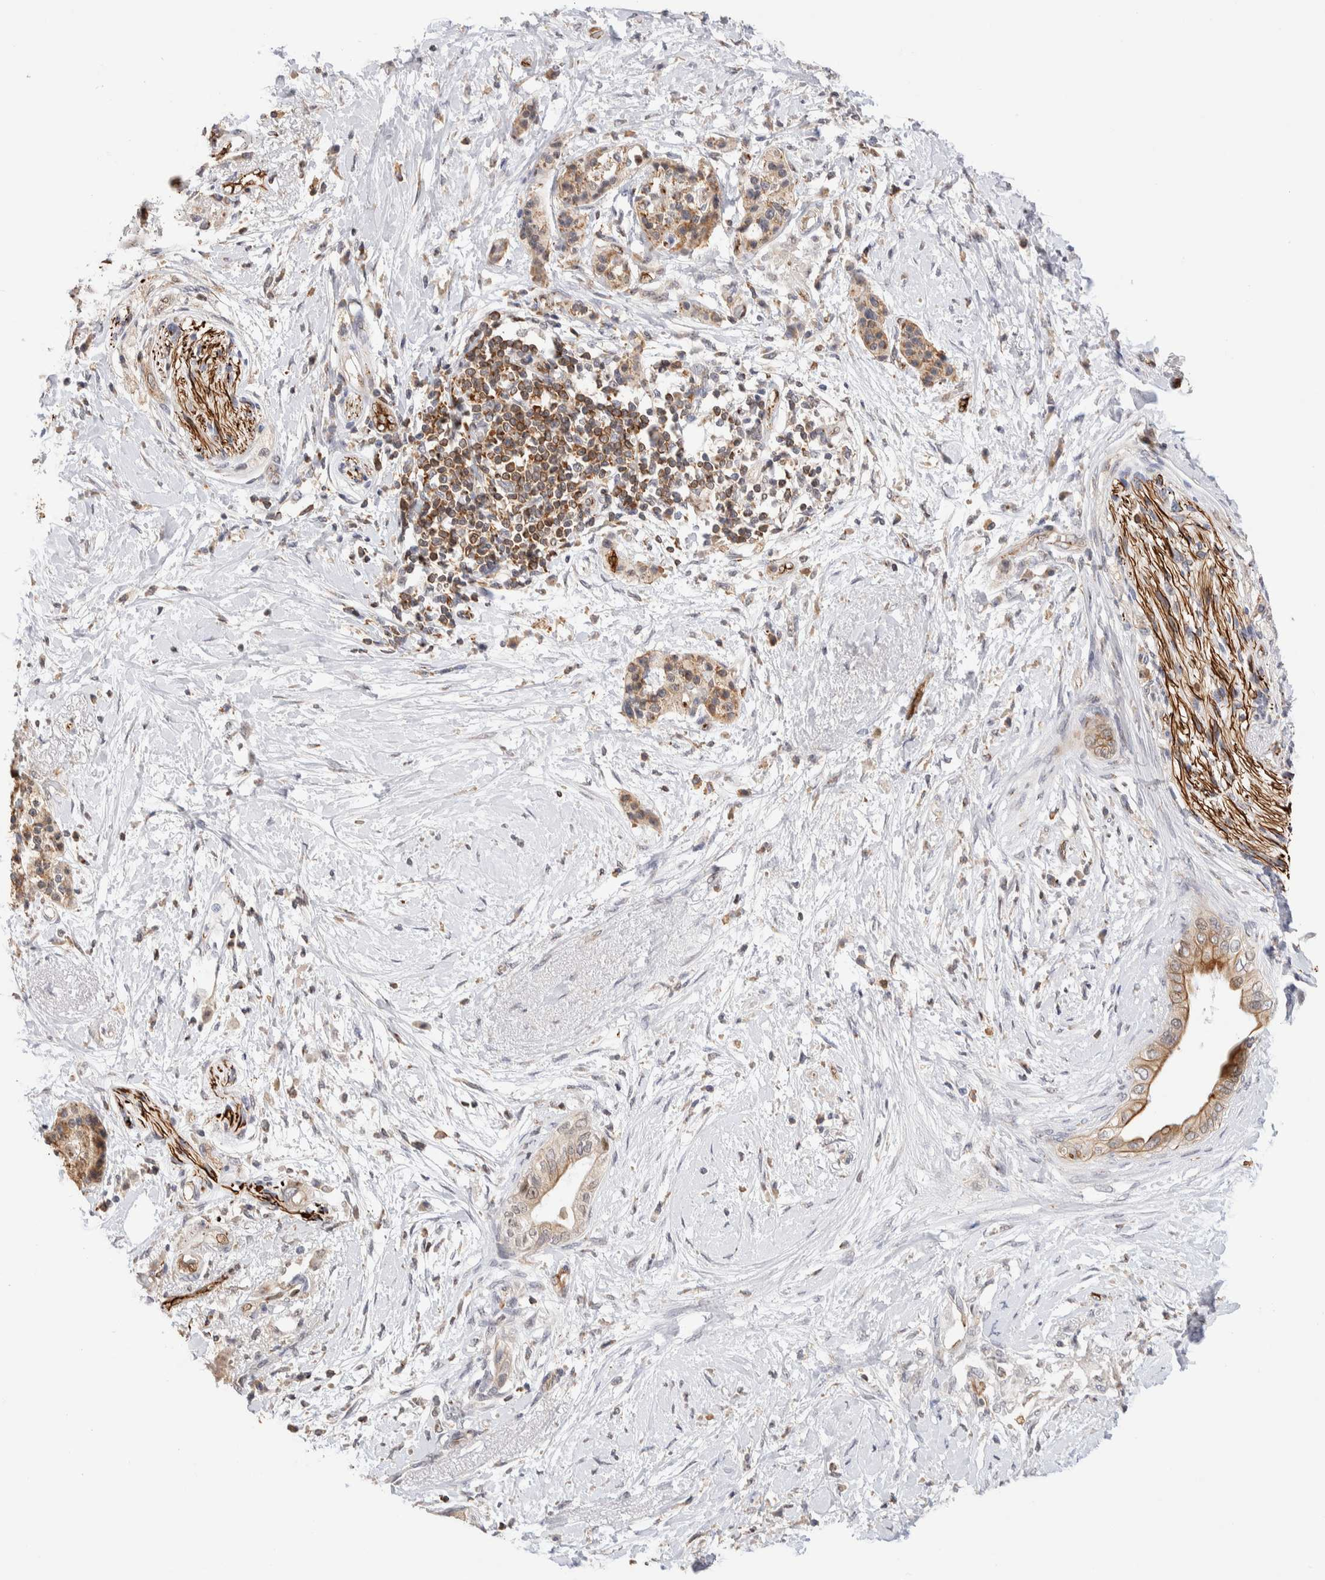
{"staining": {"intensity": "weak", "quantity": ">75%", "location": "cytoplasmic/membranous"}, "tissue": "pancreatic cancer", "cell_type": "Tumor cells", "image_type": "cancer", "snomed": [{"axis": "morphology", "description": "Normal tissue, NOS"}, {"axis": "morphology", "description": "Adenocarcinoma, NOS"}, {"axis": "topography", "description": "Pancreas"}, {"axis": "topography", "description": "Duodenum"}], "caption": "This image reveals IHC staining of adenocarcinoma (pancreatic), with low weak cytoplasmic/membranous expression in about >75% of tumor cells.", "gene": "NSMAF", "patient": {"sex": "female", "age": 60}}